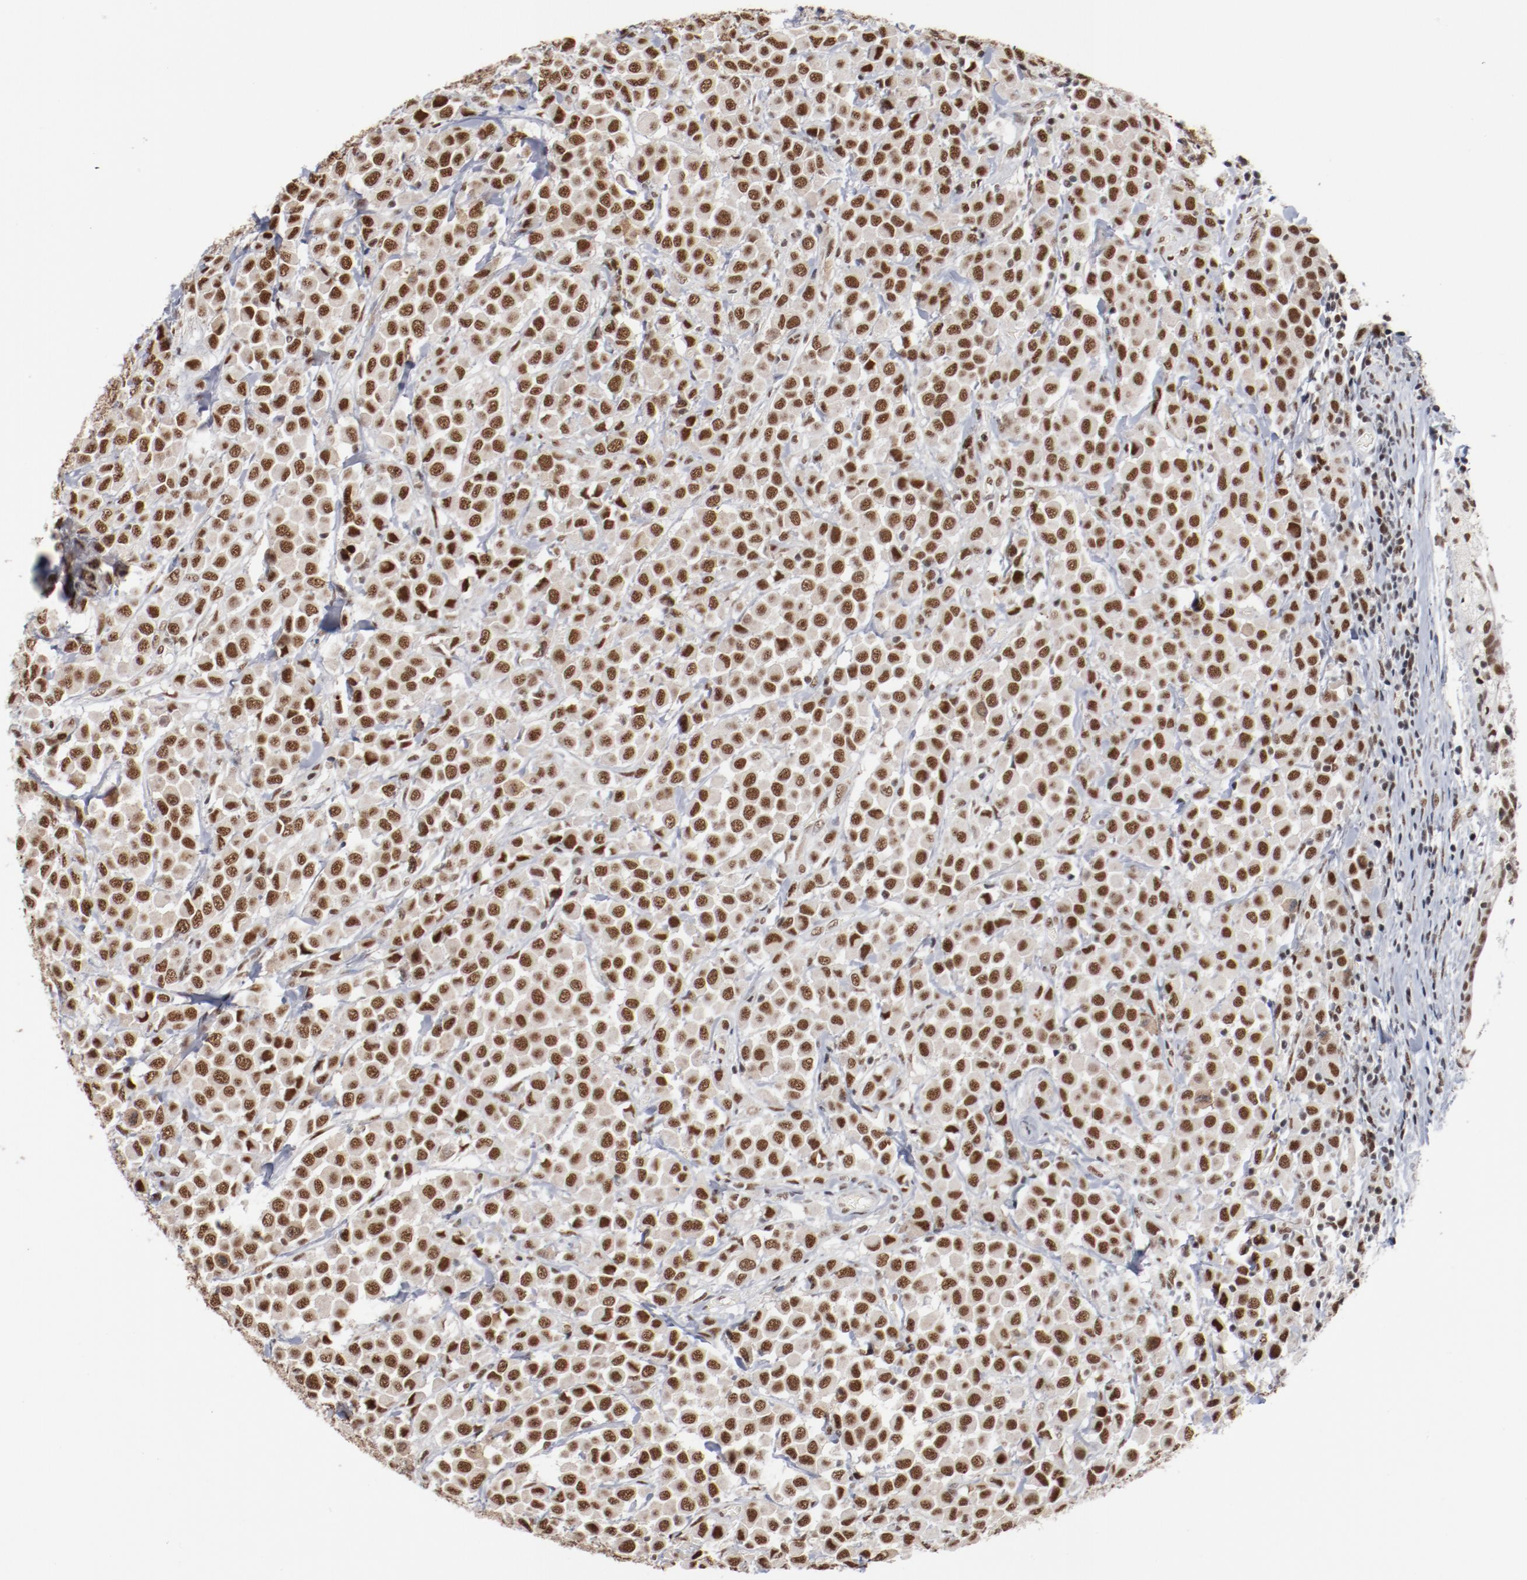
{"staining": {"intensity": "moderate", "quantity": ">75%", "location": "nuclear"}, "tissue": "breast cancer", "cell_type": "Tumor cells", "image_type": "cancer", "snomed": [{"axis": "morphology", "description": "Duct carcinoma"}, {"axis": "topography", "description": "Breast"}], "caption": "Immunohistochemical staining of breast invasive ductal carcinoma shows medium levels of moderate nuclear protein expression in about >75% of tumor cells. The staining was performed using DAB, with brown indicating positive protein expression. Nuclei are stained blue with hematoxylin.", "gene": "BUB3", "patient": {"sex": "female", "age": 61}}